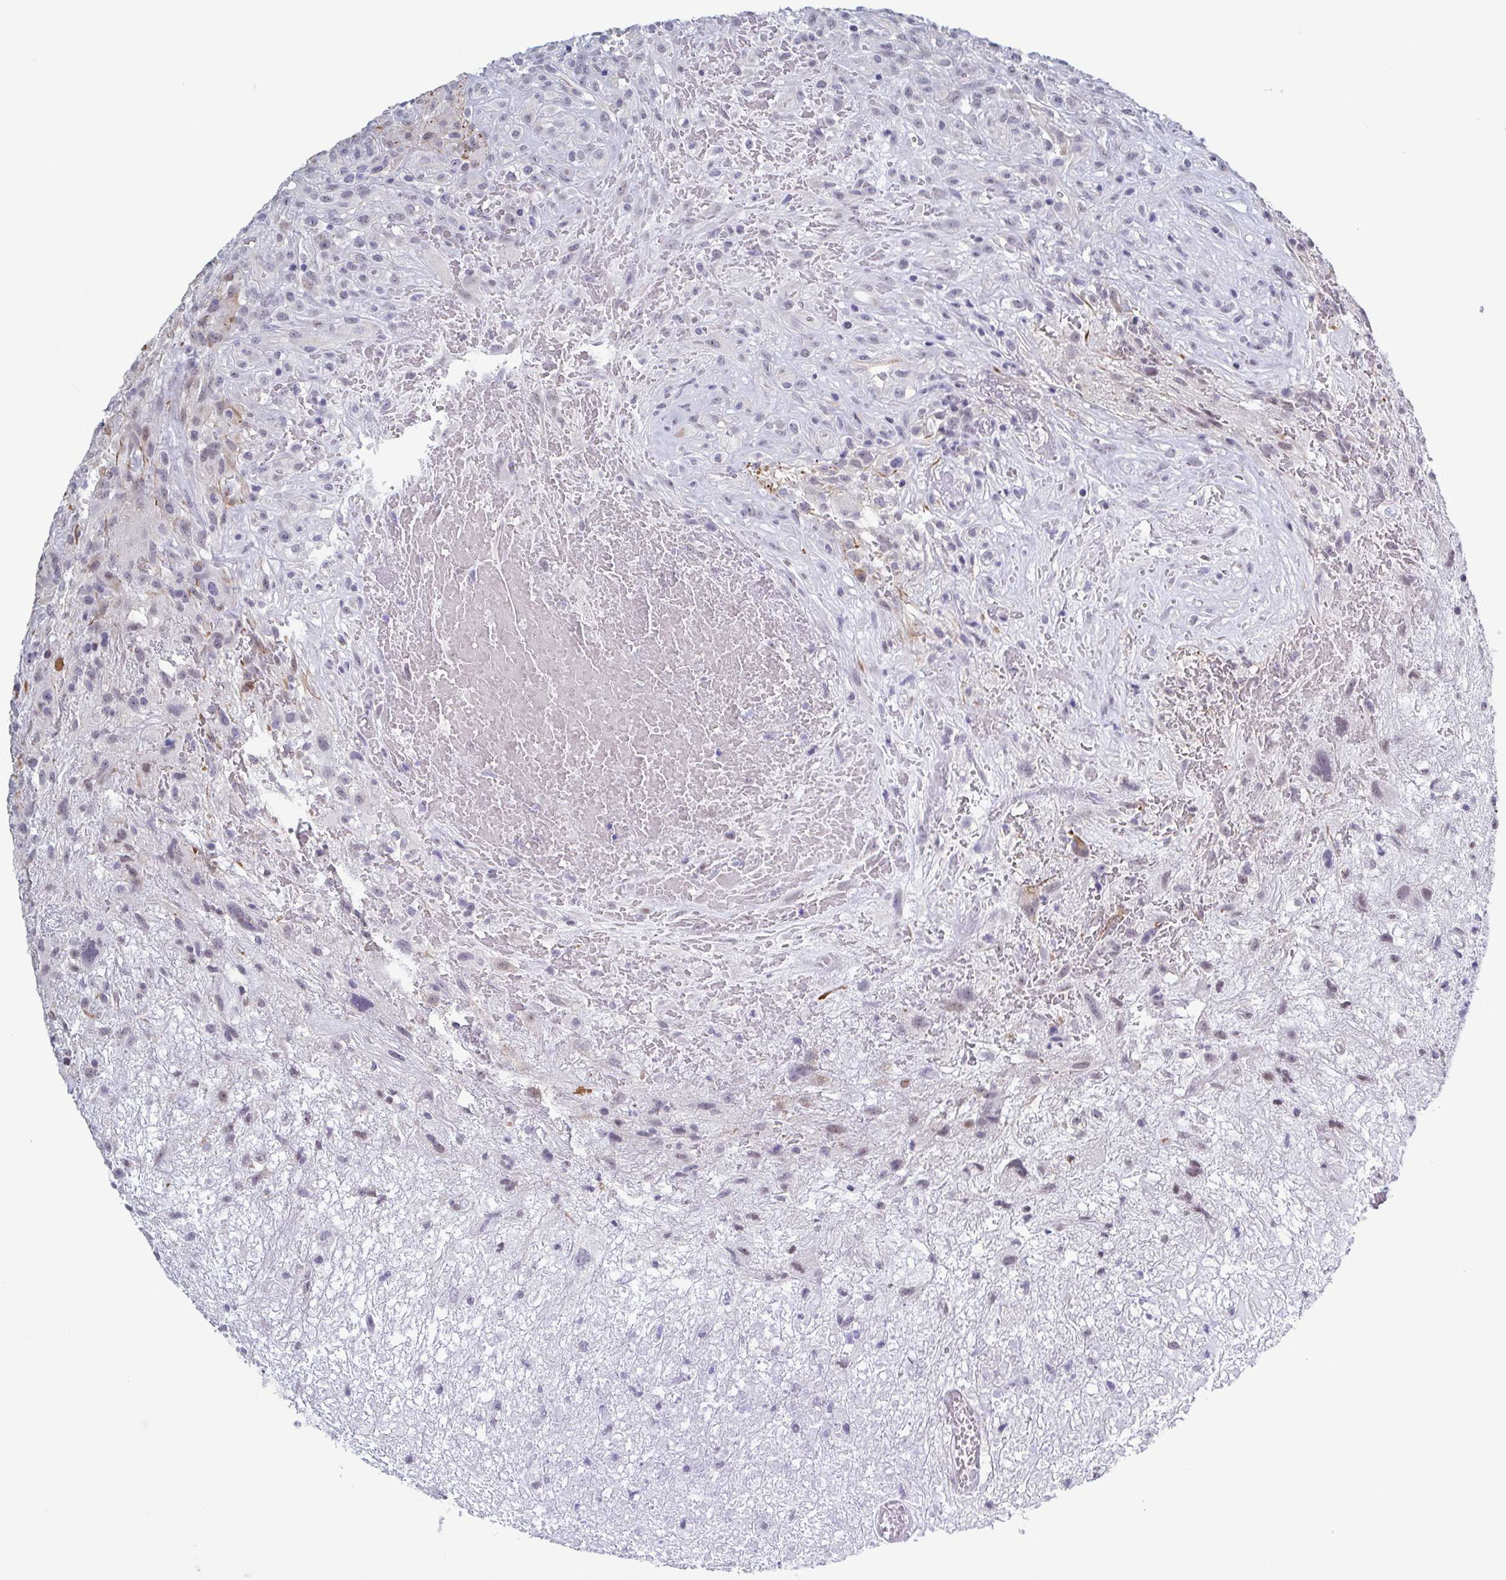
{"staining": {"intensity": "negative", "quantity": "none", "location": "none"}, "tissue": "glioma", "cell_type": "Tumor cells", "image_type": "cancer", "snomed": [{"axis": "morphology", "description": "Glioma, malignant, High grade"}, {"axis": "topography", "description": "Brain"}], "caption": "DAB immunohistochemical staining of human glioma reveals no significant staining in tumor cells.", "gene": "TMEM92", "patient": {"sex": "male", "age": 46}}